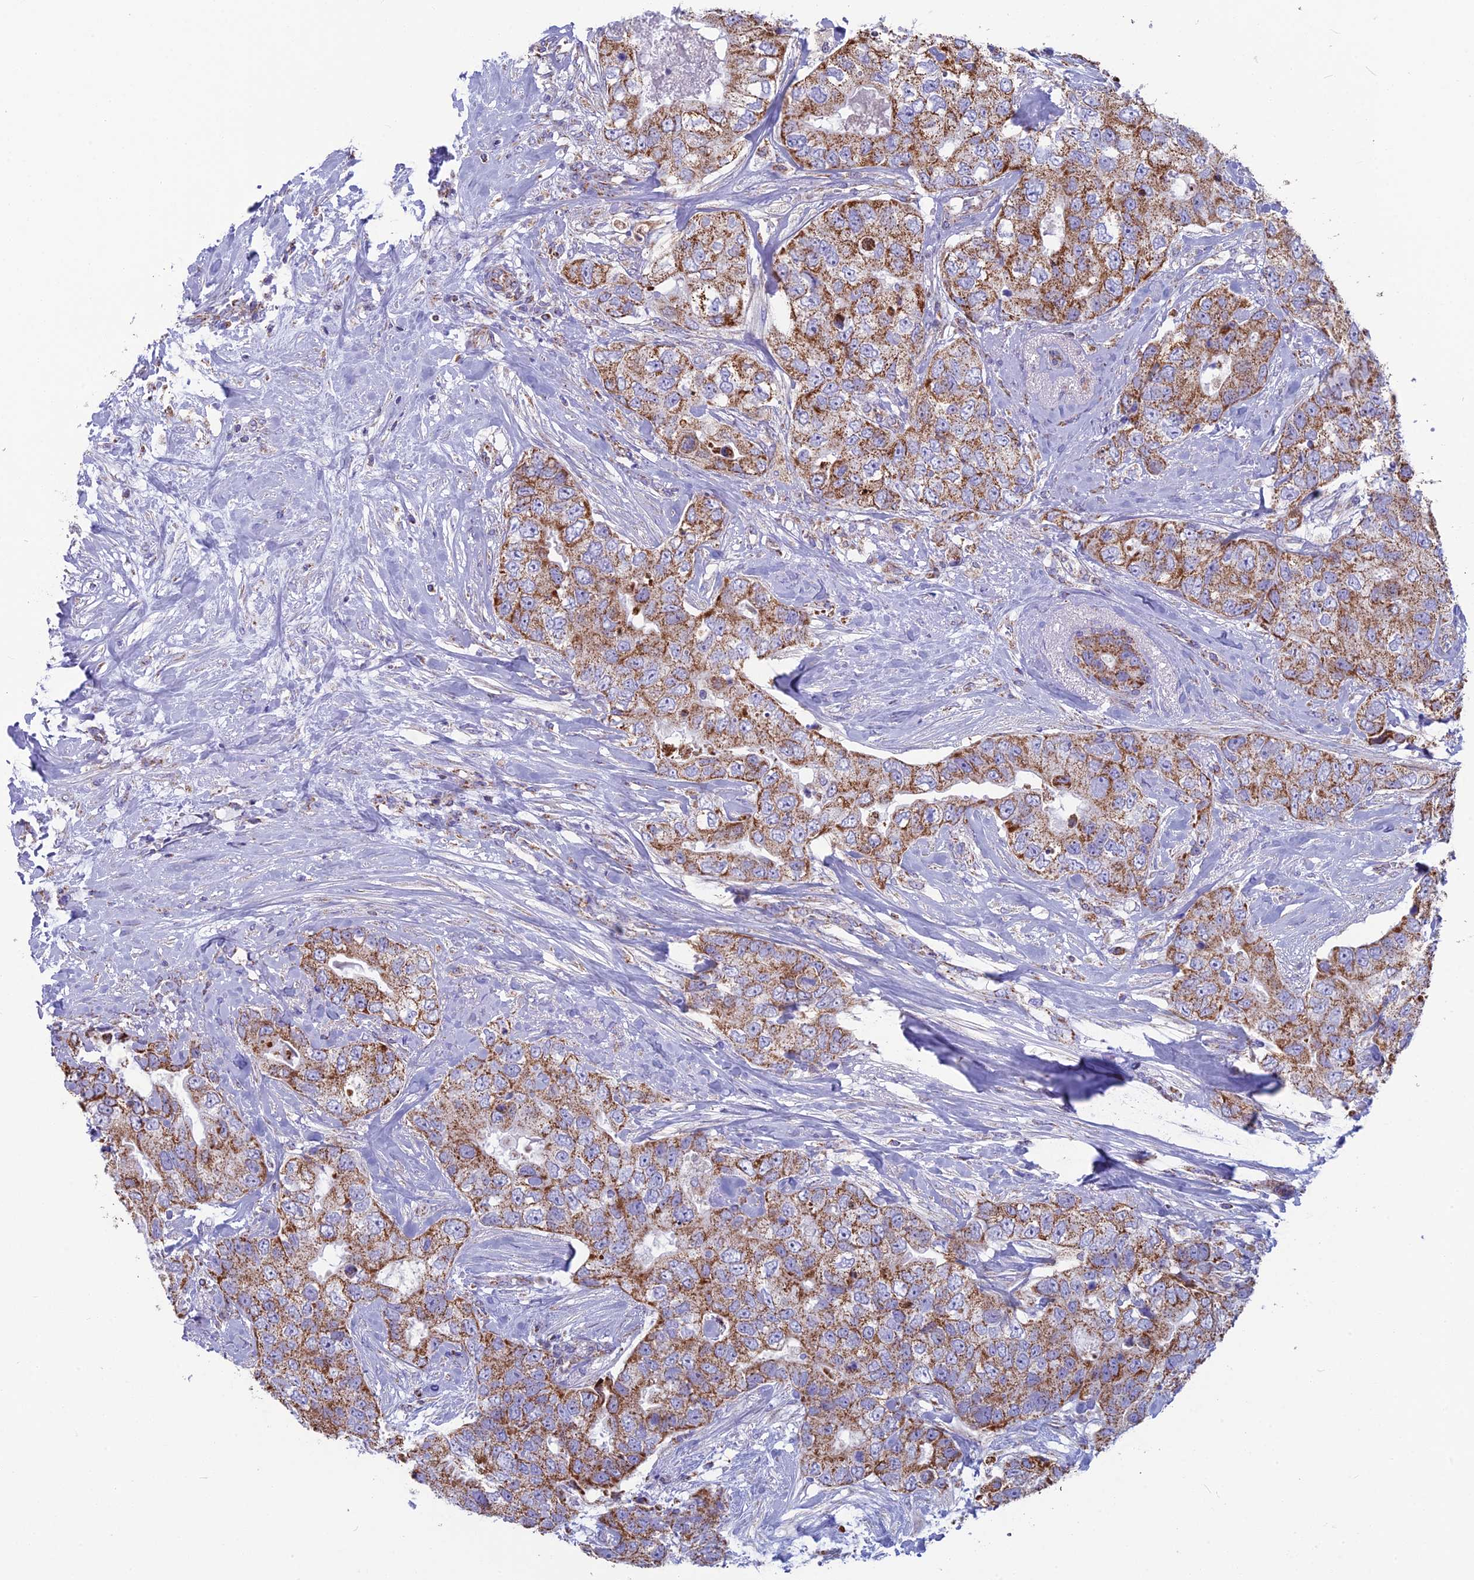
{"staining": {"intensity": "moderate", "quantity": ">75%", "location": "cytoplasmic/membranous"}, "tissue": "breast cancer", "cell_type": "Tumor cells", "image_type": "cancer", "snomed": [{"axis": "morphology", "description": "Duct carcinoma"}, {"axis": "topography", "description": "Breast"}], "caption": "A medium amount of moderate cytoplasmic/membranous positivity is seen in approximately >75% of tumor cells in infiltrating ductal carcinoma (breast) tissue.", "gene": "CS", "patient": {"sex": "female", "age": 62}}